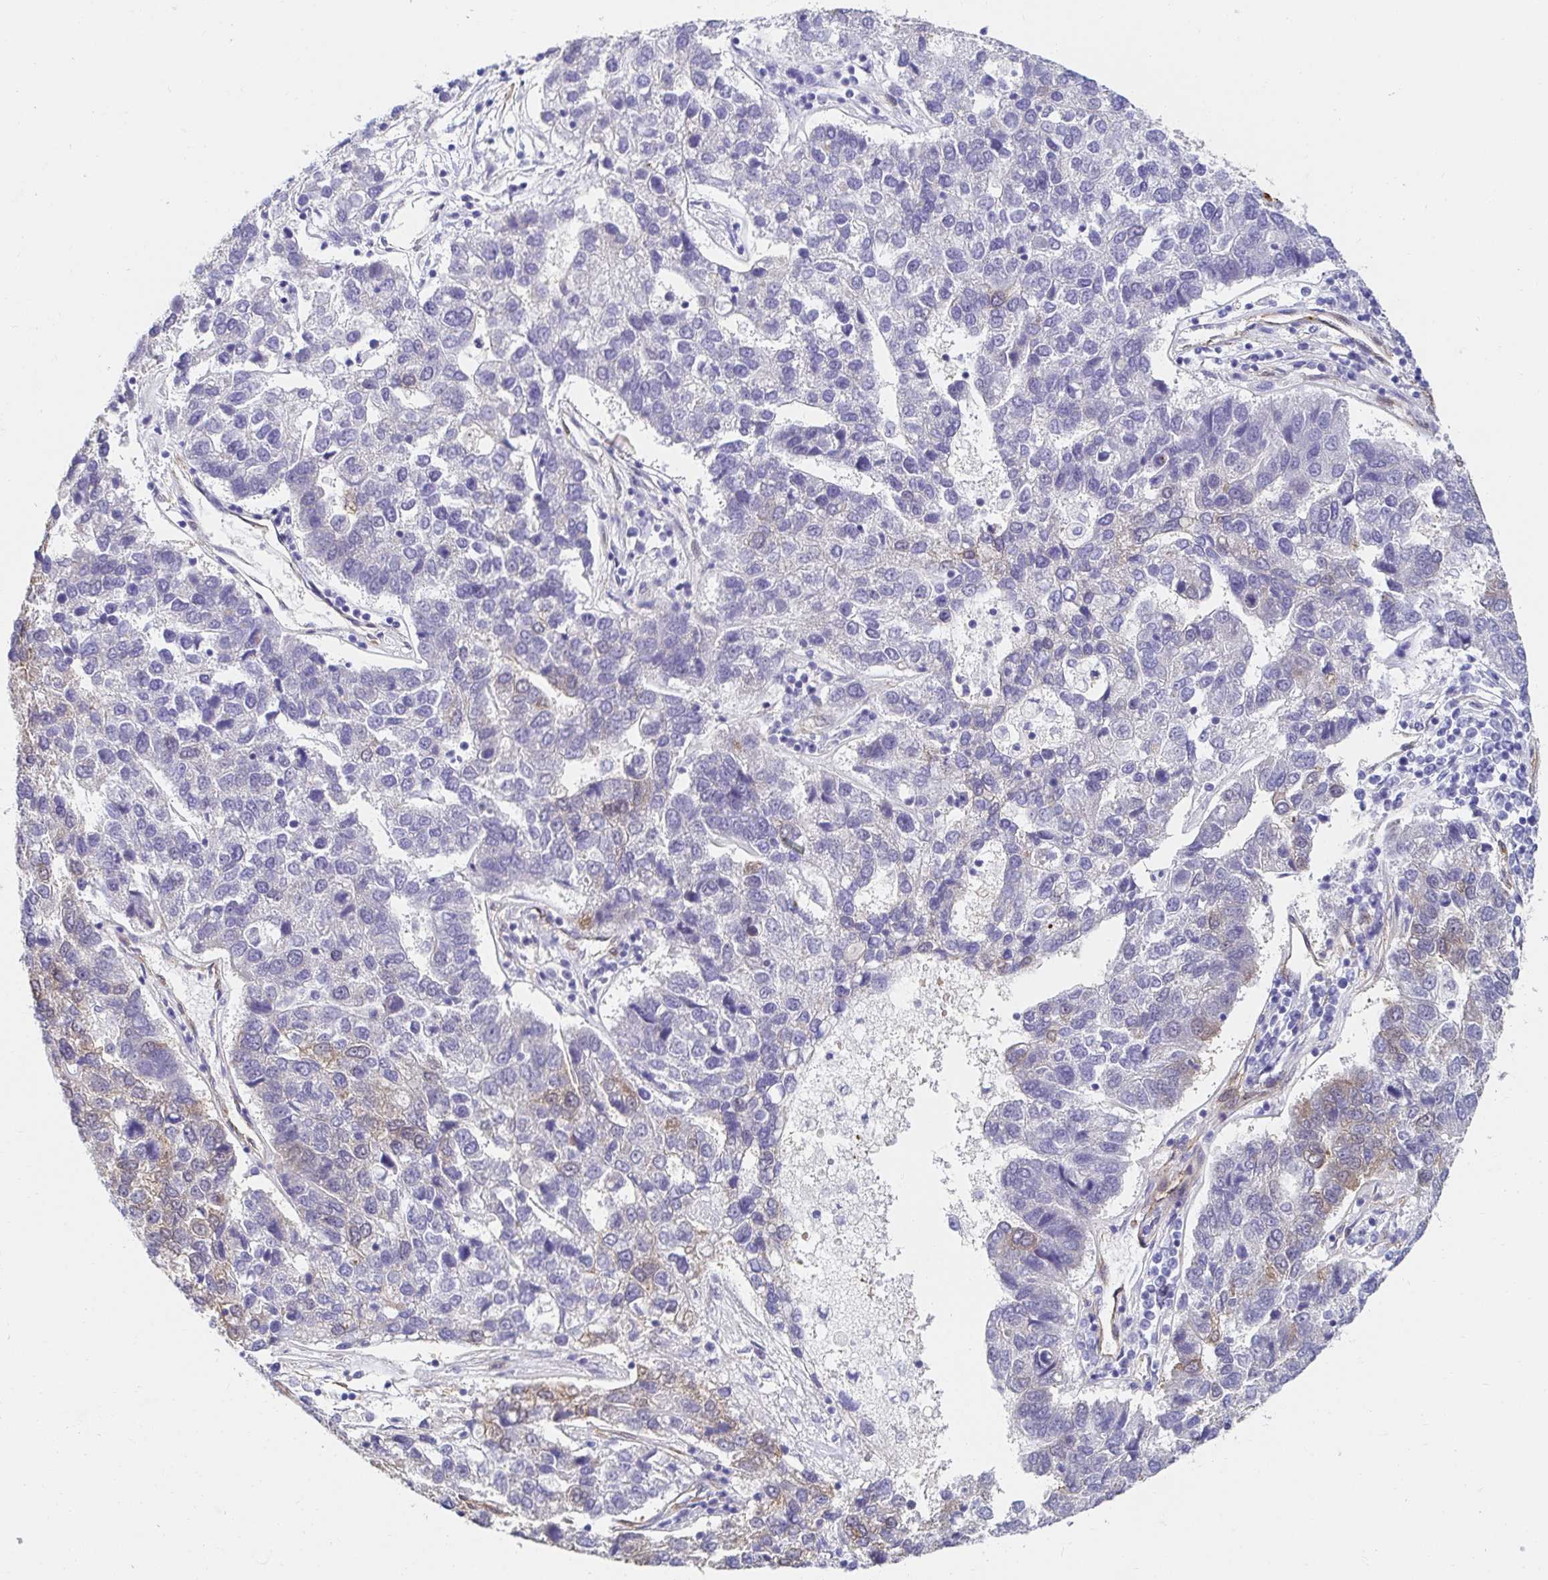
{"staining": {"intensity": "weak", "quantity": "<25%", "location": "cytoplasmic/membranous"}, "tissue": "pancreatic cancer", "cell_type": "Tumor cells", "image_type": "cancer", "snomed": [{"axis": "morphology", "description": "Adenocarcinoma, NOS"}, {"axis": "topography", "description": "Pancreas"}], "caption": "Pancreatic cancer was stained to show a protein in brown. There is no significant expression in tumor cells.", "gene": "CTTN", "patient": {"sex": "female", "age": 61}}